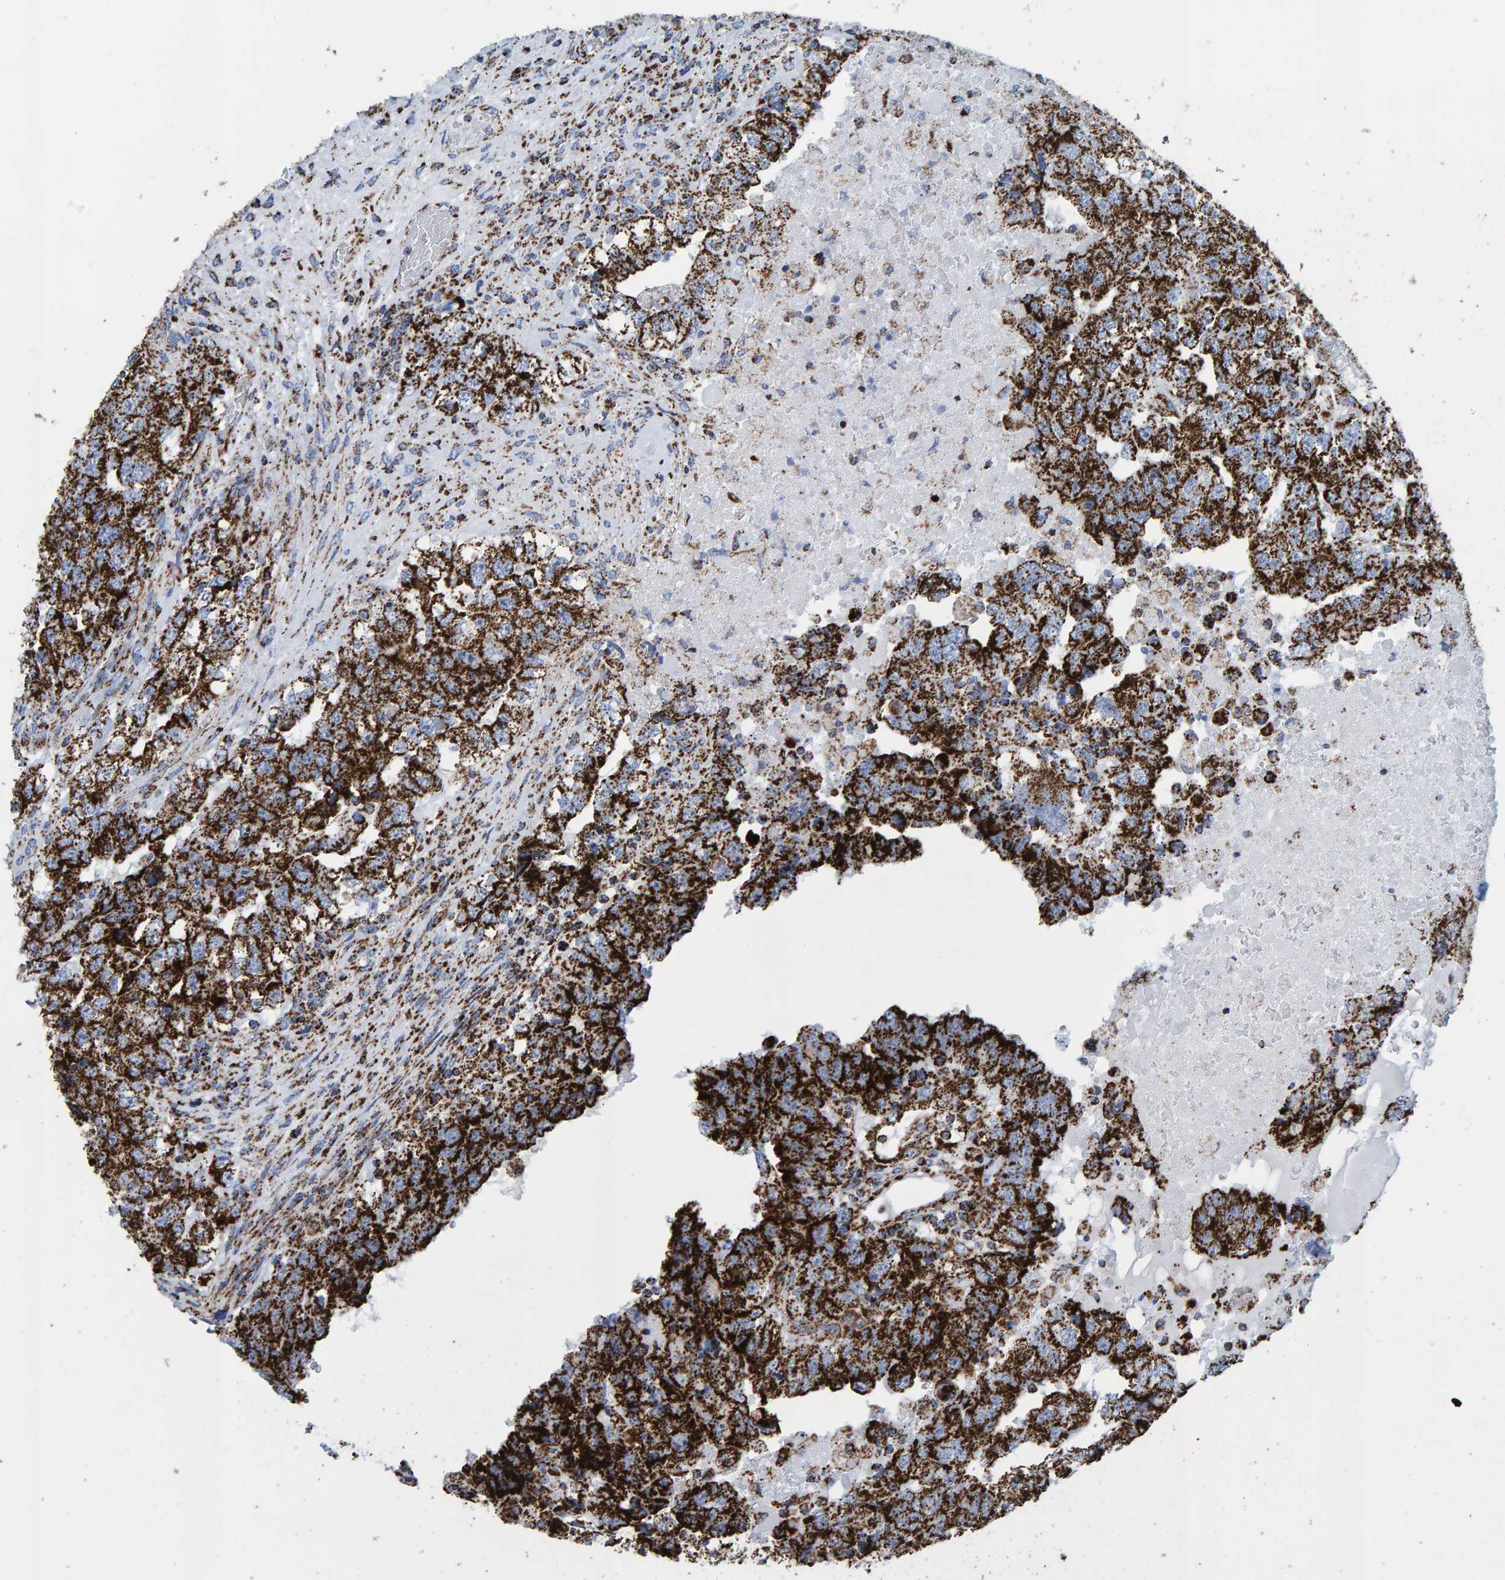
{"staining": {"intensity": "strong", "quantity": ">75%", "location": "cytoplasmic/membranous"}, "tissue": "testis cancer", "cell_type": "Tumor cells", "image_type": "cancer", "snomed": [{"axis": "morphology", "description": "Carcinoma, Embryonal, NOS"}, {"axis": "topography", "description": "Testis"}], "caption": "Protein staining of embryonal carcinoma (testis) tissue reveals strong cytoplasmic/membranous positivity in approximately >75% of tumor cells.", "gene": "ENSG00000262660", "patient": {"sex": "male", "age": 36}}